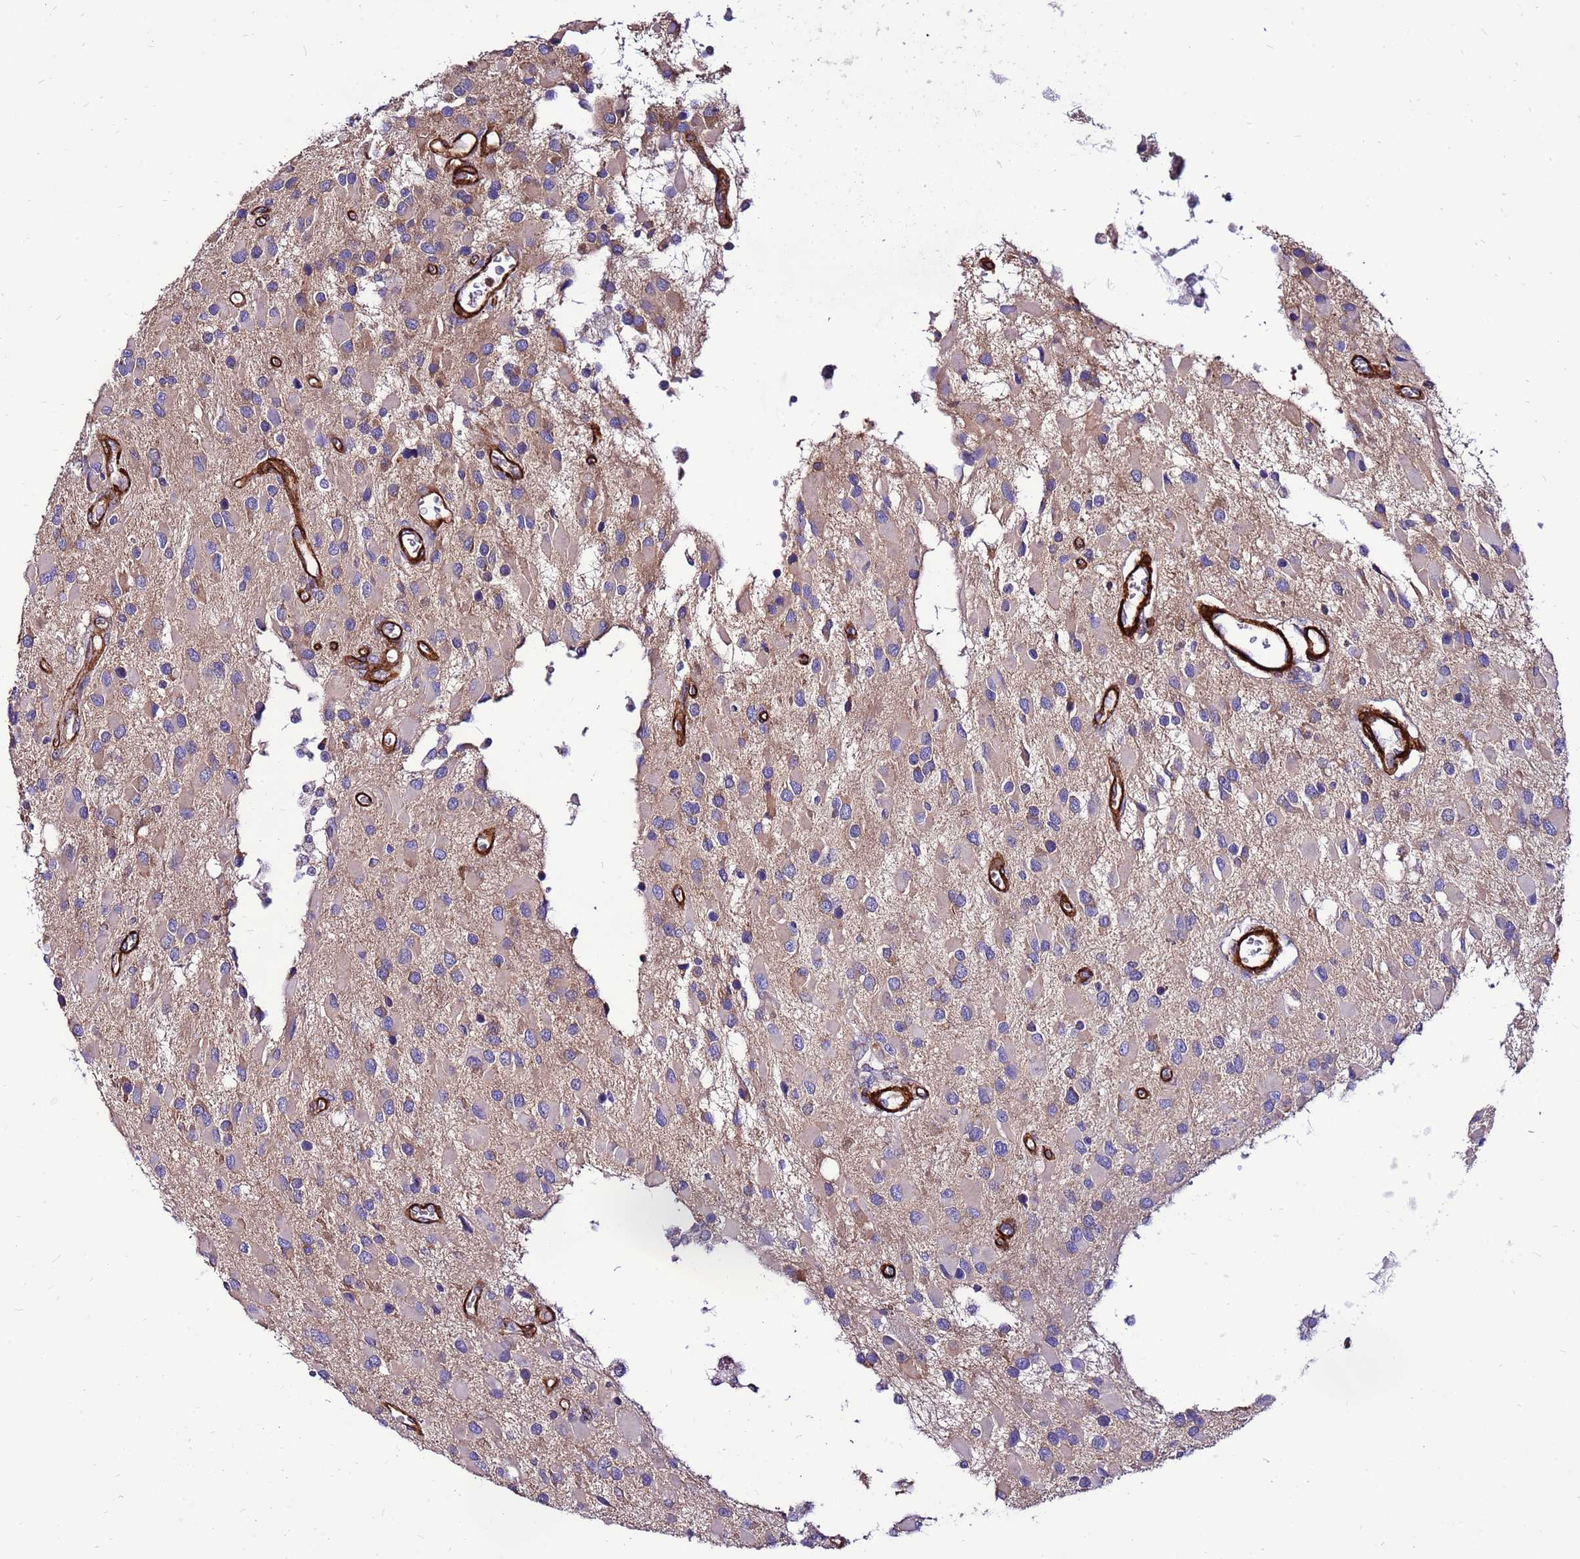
{"staining": {"intensity": "weak", "quantity": ">75%", "location": "cytoplasmic/membranous"}, "tissue": "glioma", "cell_type": "Tumor cells", "image_type": "cancer", "snomed": [{"axis": "morphology", "description": "Glioma, malignant, High grade"}, {"axis": "topography", "description": "Brain"}], "caption": "Weak cytoplasmic/membranous staining for a protein is identified in about >75% of tumor cells of glioma using IHC.", "gene": "EI24", "patient": {"sex": "male", "age": 53}}